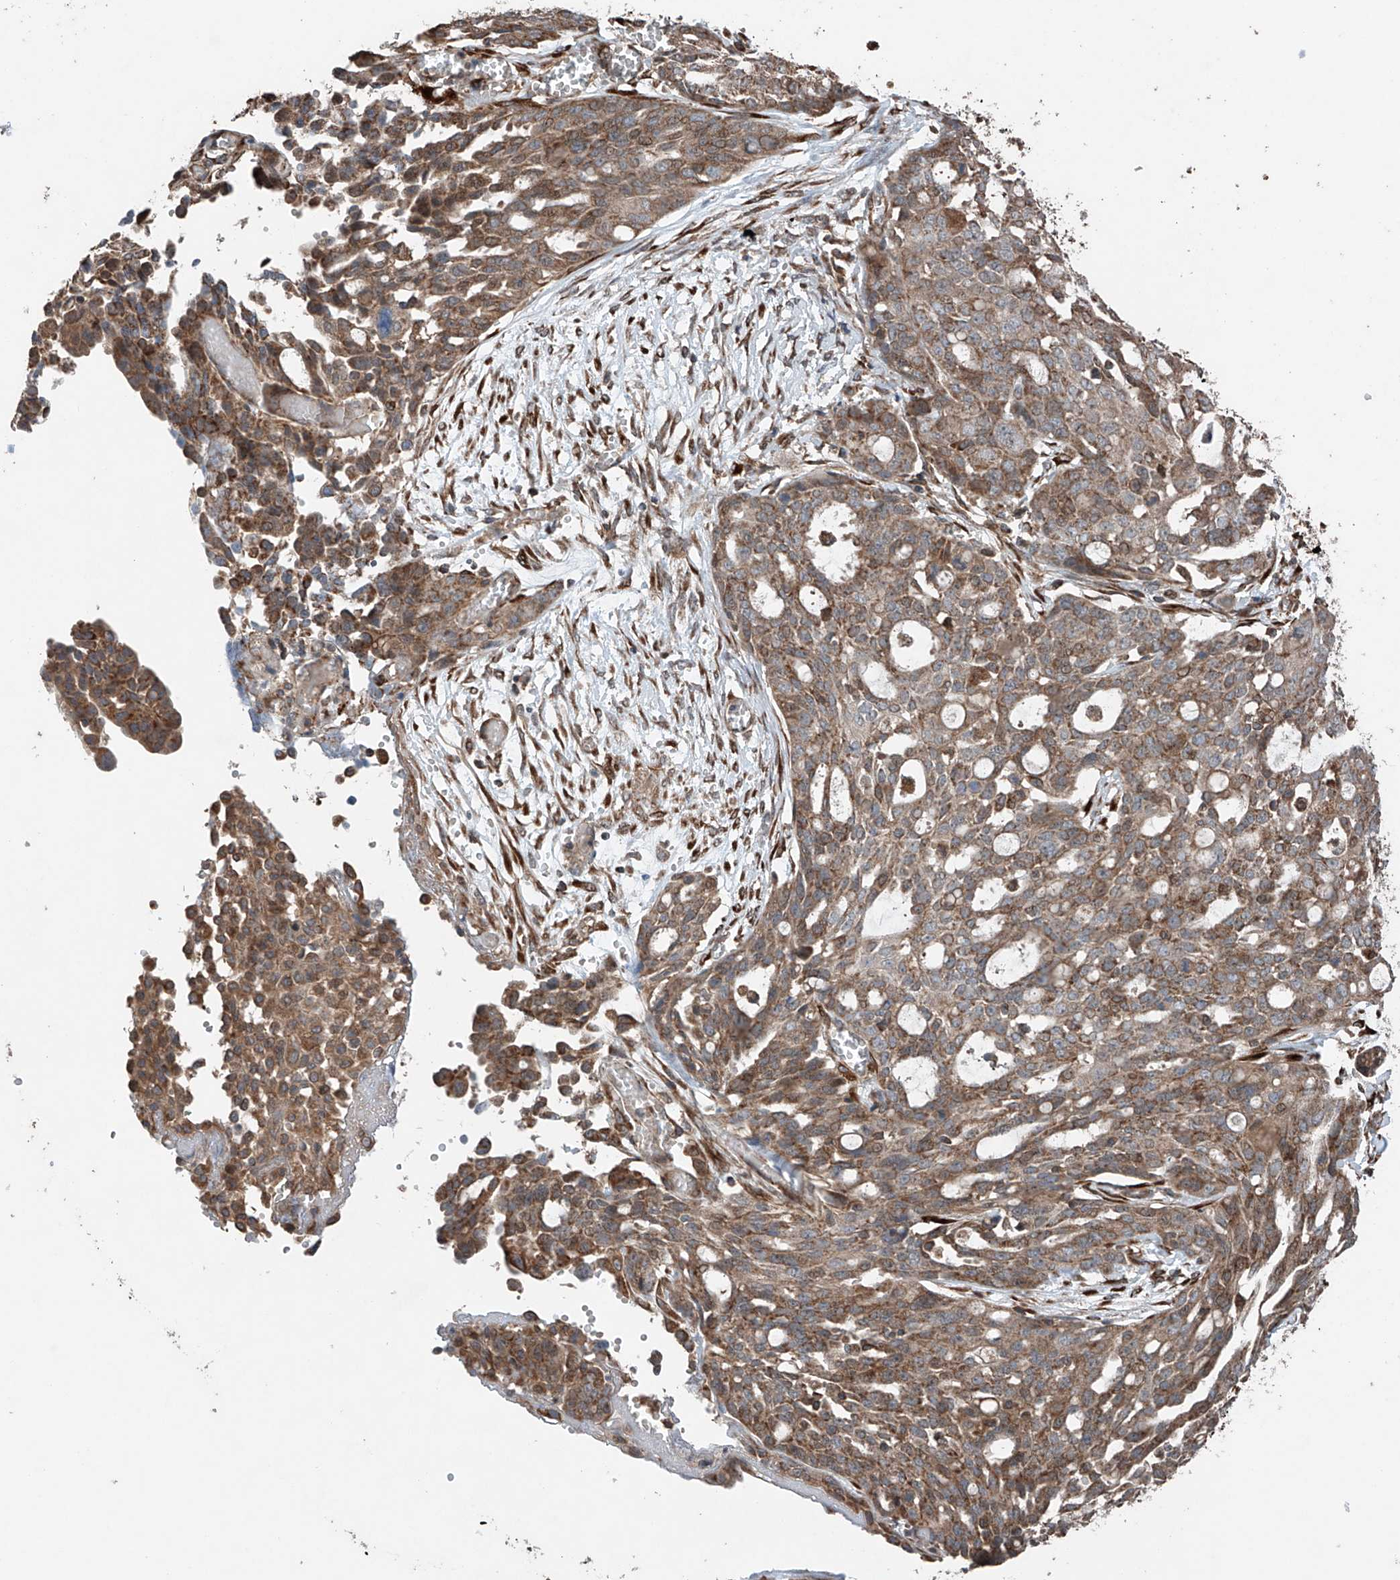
{"staining": {"intensity": "moderate", "quantity": ">75%", "location": "cytoplasmic/membranous"}, "tissue": "ovarian cancer", "cell_type": "Tumor cells", "image_type": "cancer", "snomed": [{"axis": "morphology", "description": "Cystadenocarcinoma, serous, NOS"}, {"axis": "topography", "description": "Soft tissue"}, {"axis": "topography", "description": "Ovary"}], "caption": "Ovarian serous cystadenocarcinoma stained for a protein shows moderate cytoplasmic/membranous positivity in tumor cells.", "gene": "AP4B1", "patient": {"sex": "female", "age": 57}}